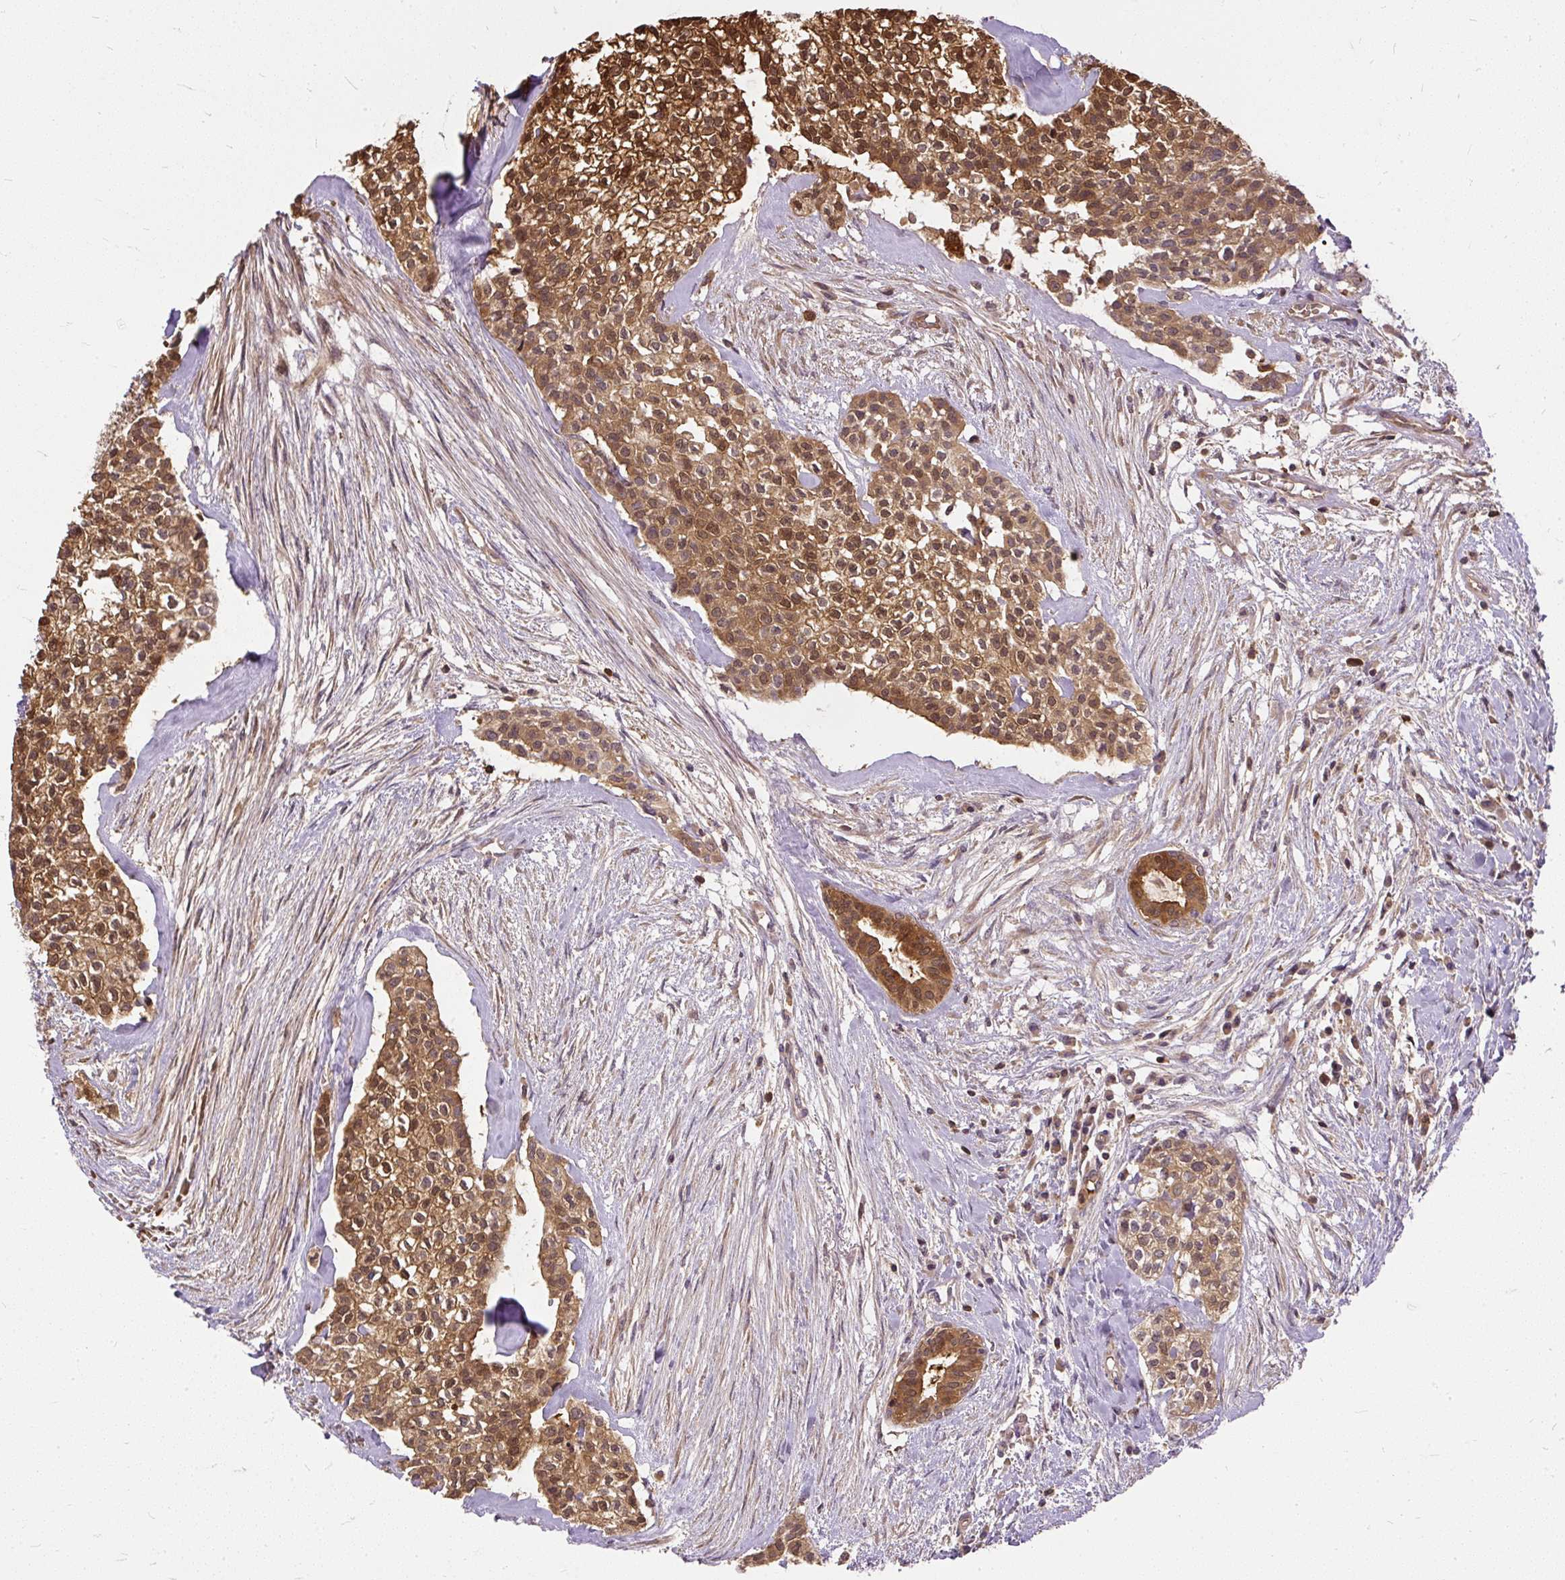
{"staining": {"intensity": "moderate", "quantity": ">75%", "location": "cytoplasmic/membranous,nuclear"}, "tissue": "head and neck cancer", "cell_type": "Tumor cells", "image_type": "cancer", "snomed": [{"axis": "morphology", "description": "Adenocarcinoma, NOS"}, {"axis": "topography", "description": "Head-Neck"}], "caption": "This micrograph displays immunohistochemistry staining of human head and neck adenocarcinoma, with medium moderate cytoplasmic/membranous and nuclear expression in approximately >75% of tumor cells.", "gene": "AP5S1", "patient": {"sex": "male", "age": 81}}